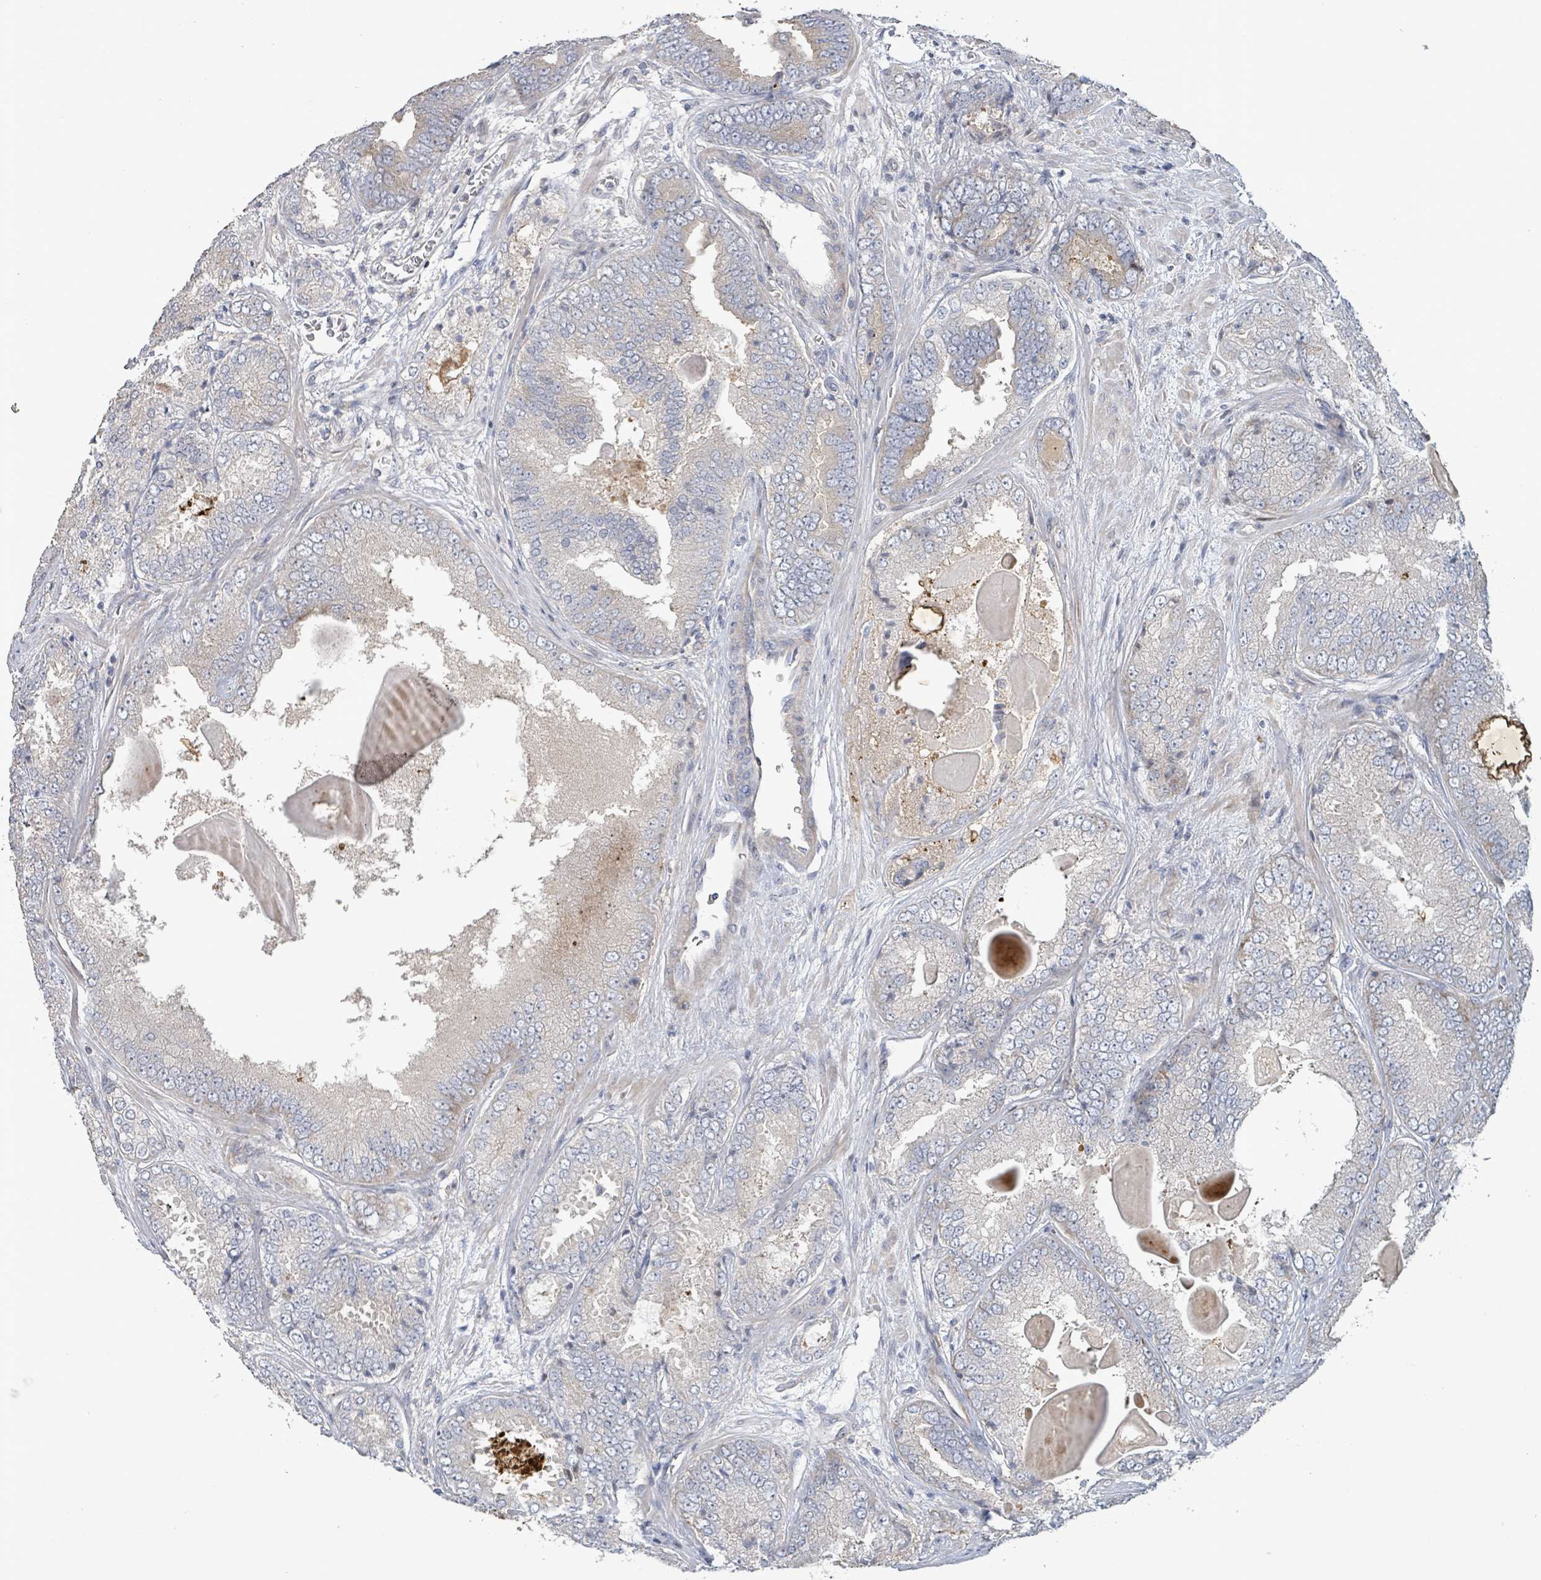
{"staining": {"intensity": "negative", "quantity": "none", "location": "none"}, "tissue": "prostate cancer", "cell_type": "Tumor cells", "image_type": "cancer", "snomed": [{"axis": "morphology", "description": "Adenocarcinoma, High grade"}, {"axis": "topography", "description": "Prostate"}], "caption": "The IHC micrograph has no significant expression in tumor cells of prostate high-grade adenocarcinoma tissue. Brightfield microscopy of immunohistochemistry stained with DAB (3,3'-diaminobenzidine) (brown) and hematoxylin (blue), captured at high magnification.", "gene": "LILRA4", "patient": {"sex": "male", "age": 63}}